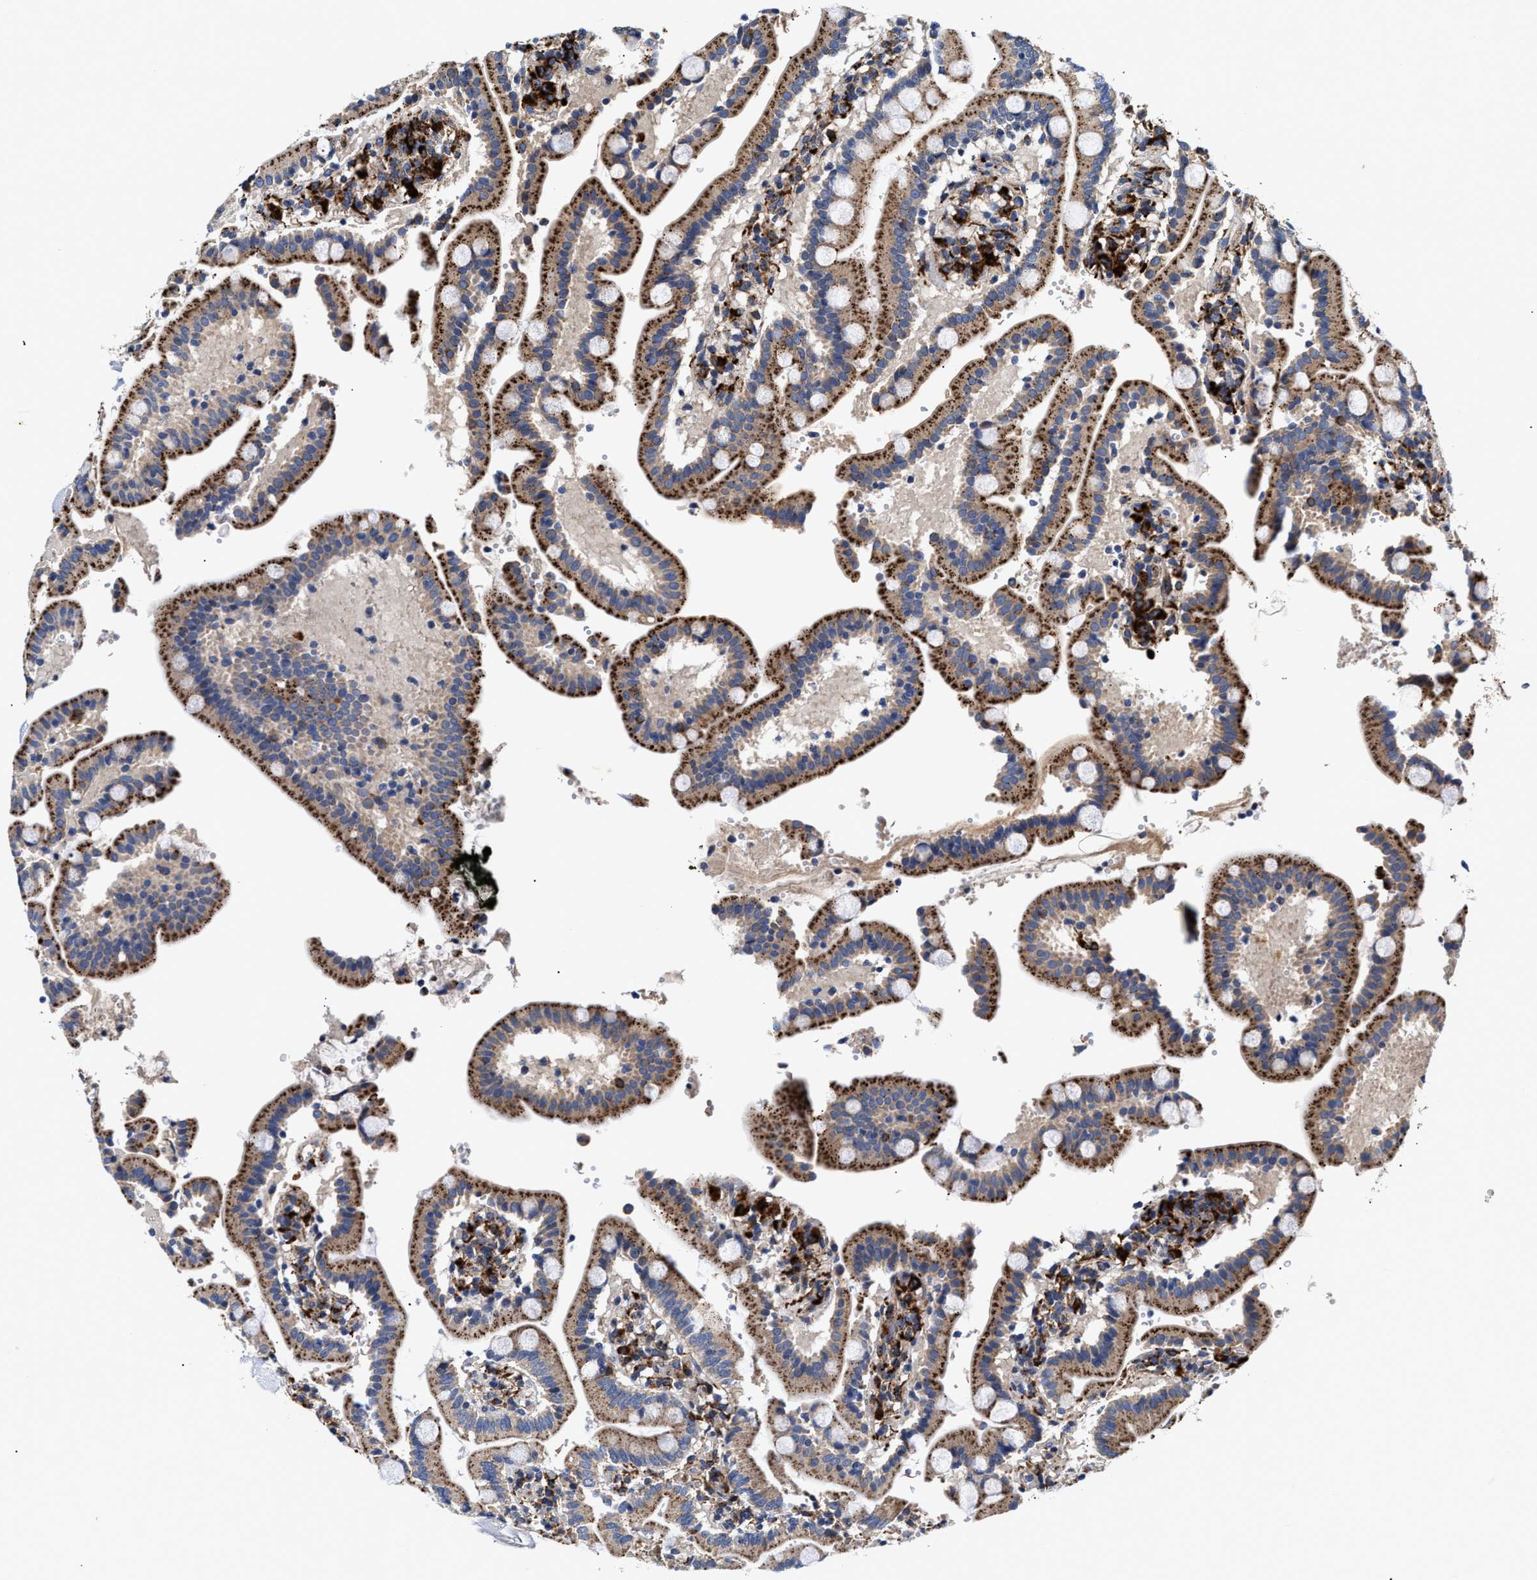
{"staining": {"intensity": "strong", "quantity": "25%-75%", "location": "cytoplasmic/membranous"}, "tissue": "duodenum", "cell_type": "Glandular cells", "image_type": "normal", "snomed": [{"axis": "morphology", "description": "Normal tissue, NOS"}, {"axis": "topography", "description": "Small intestine, NOS"}], "caption": "Human duodenum stained with a brown dye reveals strong cytoplasmic/membranous positive expression in about 25%-75% of glandular cells.", "gene": "CCDC146", "patient": {"sex": "female", "age": 71}}